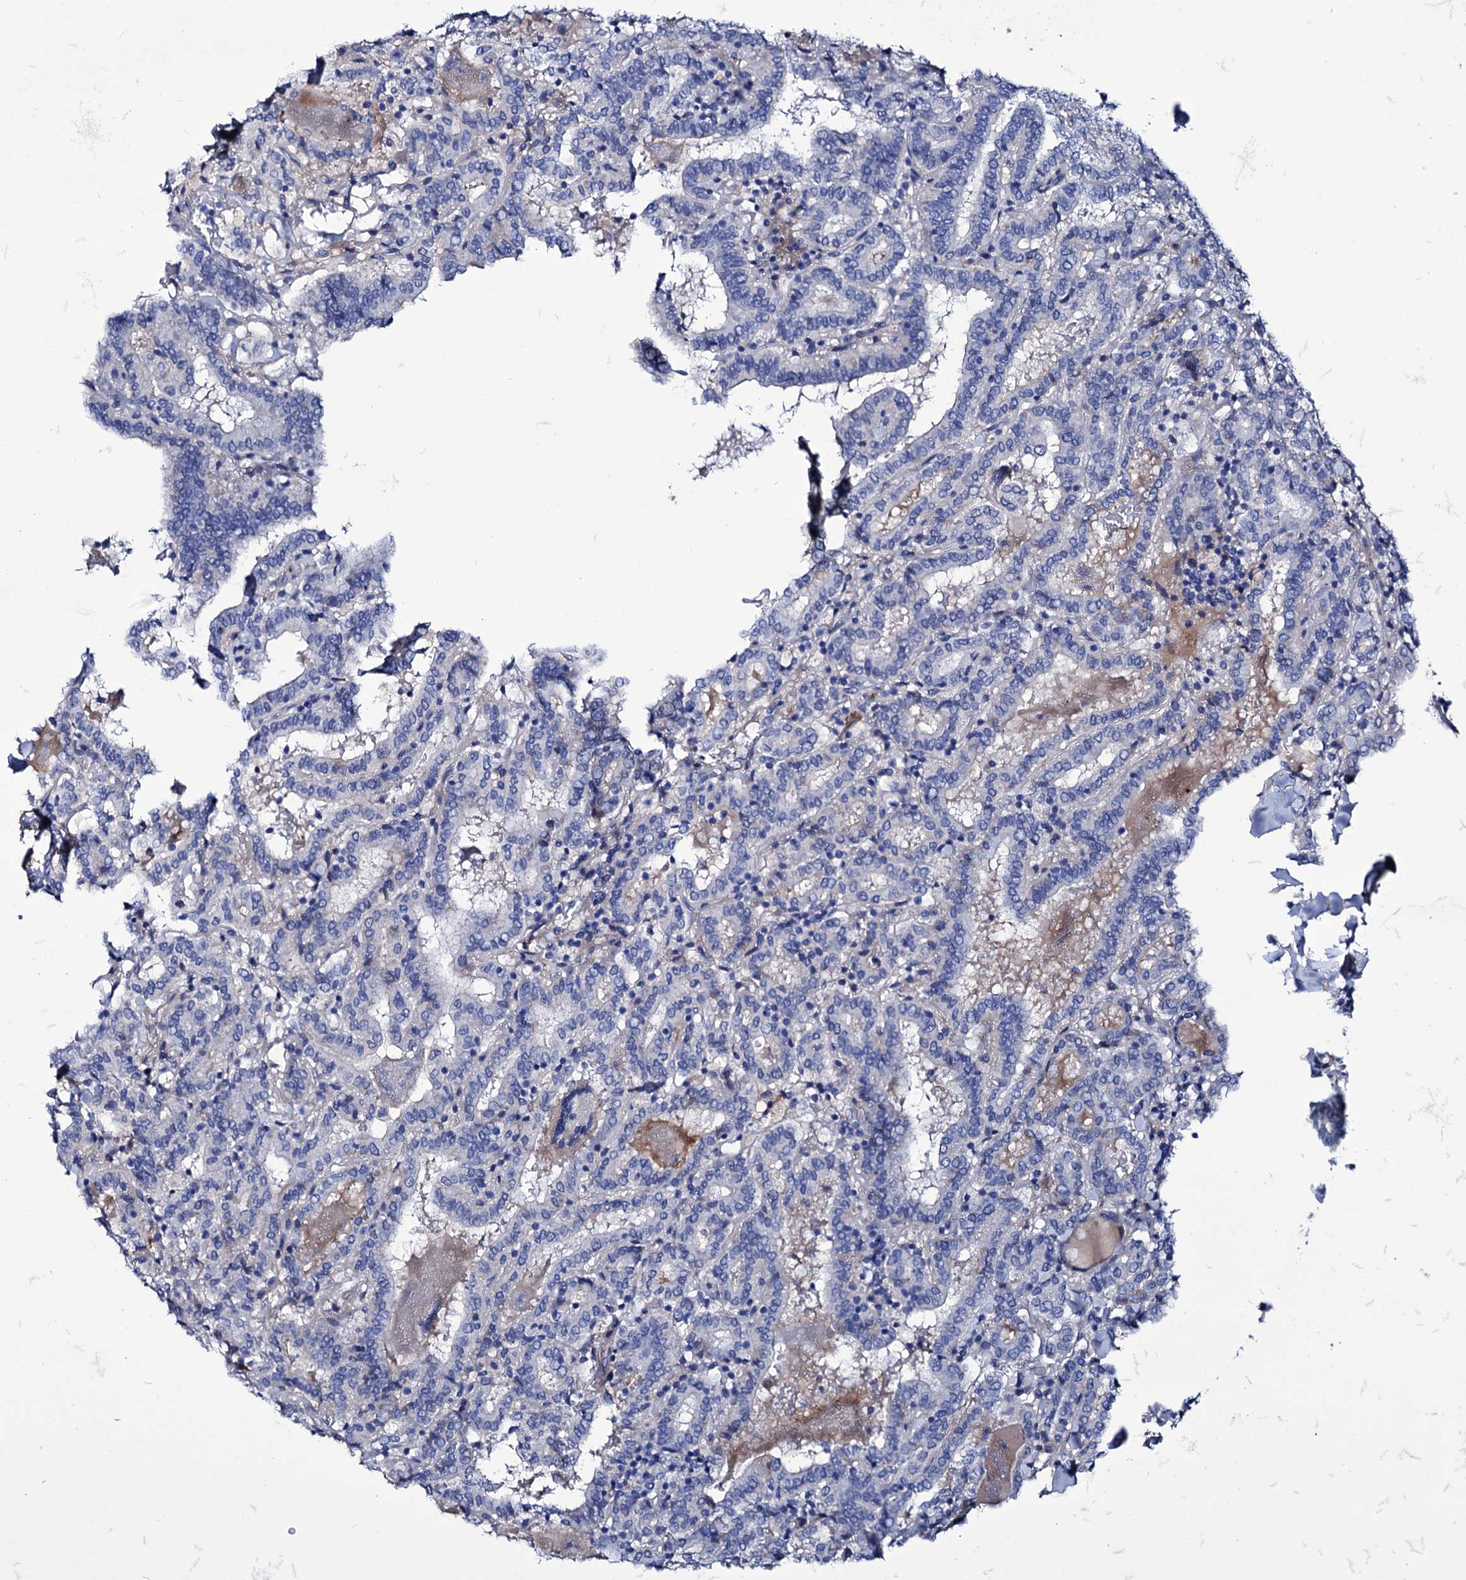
{"staining": {"intensity": "negative", "quantity": "none", "location": "none"}, "tissue": "thyroid cancer", "cell_type": "Tumor cells", "image_type": "cancer", "snomed": [{"axis": "morphology", "description": "Papillary adenocarcinoma, NOS"}, {"axis": "topography", "description": "Thyroid gland"}], "caption": "IHC image of neoplastic tissue: human thyroid cancer (papillary adenocarcinoma) stained with DAB (3,3'-diaminobenzidine) shows no significant protein positivity in tumor cells.", "gene": "AXL", "patient": {"sex": "female", "age": 72}}